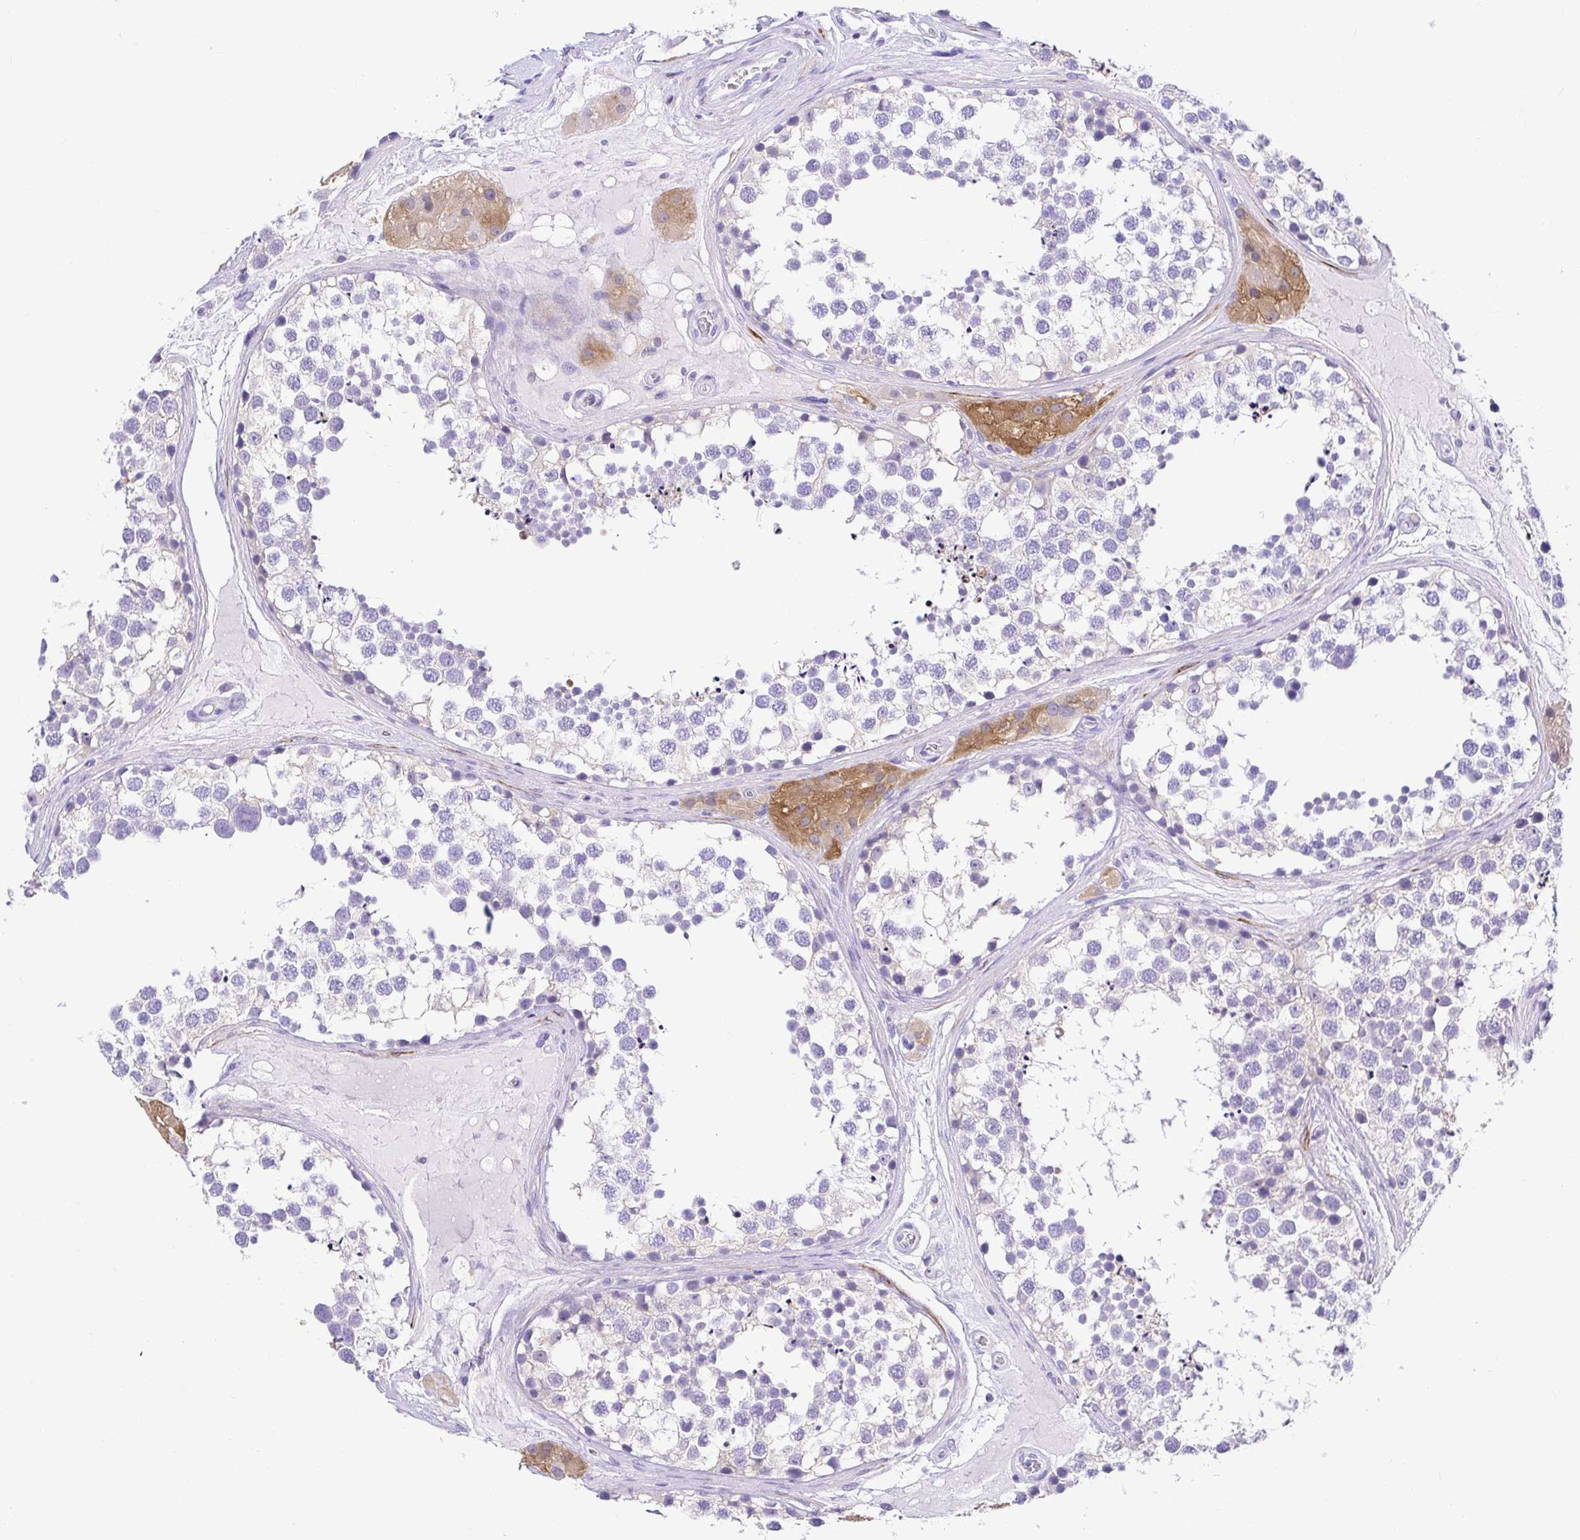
{"staining": {"intensity": "negative", "quantity": "none", "location": "none"}, "tissue": "testis", "cell_type": "Cells in seminiferous ducts", "image_type": "normal", "snomed": [{"axis": "morphology", "description": "Normal tissue, NOS"}, {"axis": "morphology", "description": "Seminoma, NOS"}, {"axis": "topography", "description": "Testis"}], "caption": "Immunohistochemistry photomicrograph of normal human testis stained for a protein (brown), which exhibits no positivity in cells in seminiferous ducts.", "gene": "BACE2", "patient": {"sex": "male", "age": 65}}